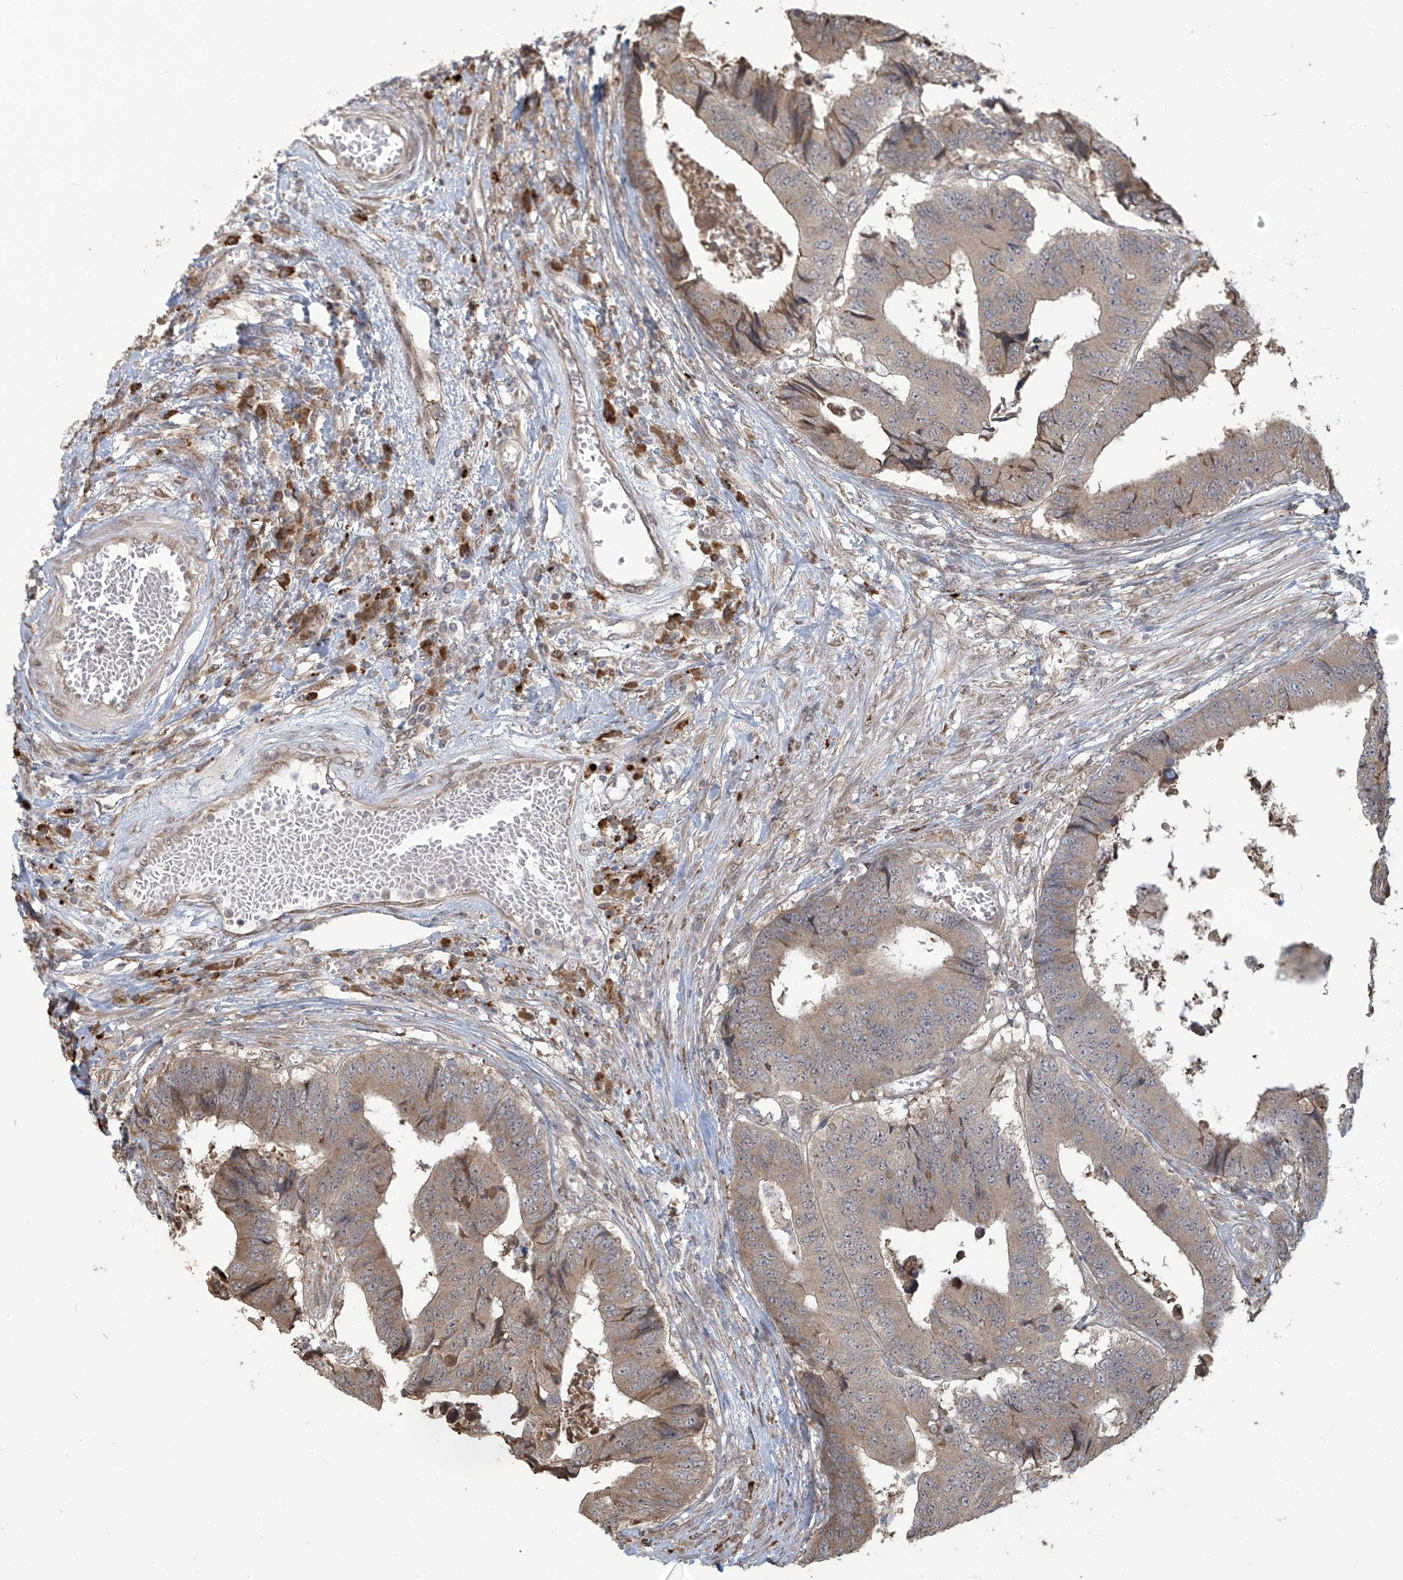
{"staining": {"intensity": "weak", "quantity": ">75%", "location": "cytoplasmic/membranous"}, "tissue": "colorectal cancer", "cell_type": "Tumor cells", "image_type": "cancer", "snomed": [{"axis": "morphology", "description": "Adenocarcinoma, NOS"}, {"axis": "topography", "description": "Rectum"}], "caption": "Immunohistochemical staining of human adenocarcinoma (colorectal) shows low levels of weak cytoplasmic/membranous expression in approximately >75% of tumor cells. (DAB = brown stain, brightfield microscopy at high magnification).", "gene": "PLEKHM3", "patient": {"sex": "male", "age": 84}}